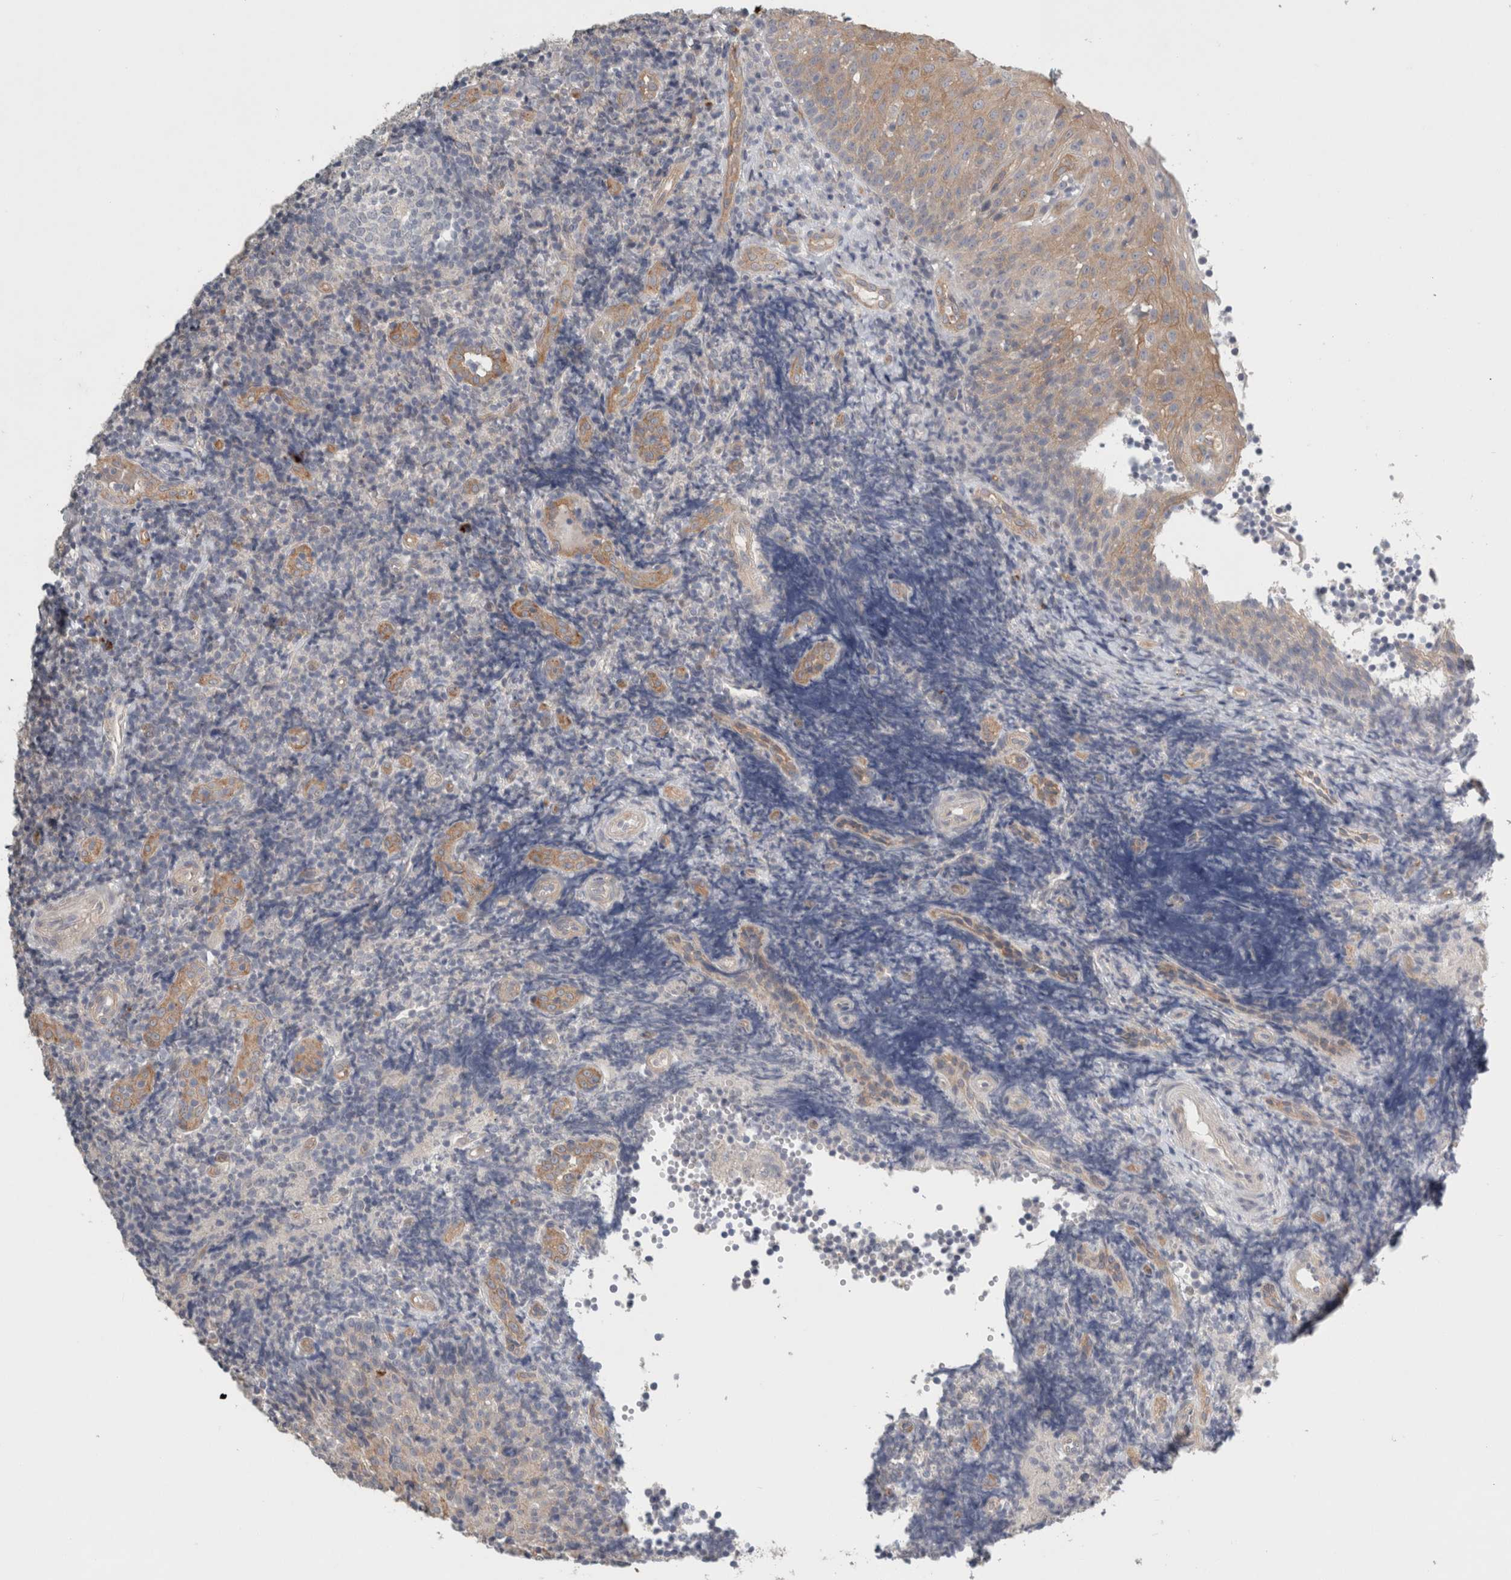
{"staining": {"intensity": "negative", "quantity": "none", "location": "none"}, "tissue": "tonsil", "cell_type": "Germinal center cells", "image_type": "normal", "snomed": [{"axis": "morphology", "description": "Normal tissue, NOS"}, {"axis": "topography", "description": "Tonsil"}], "caption": "This is a image of IHC staining of normal tonsil, which shows no positivity in germinal center cells.", "gene": "RASAL2", "patient": {"sex": "female", "age": 40}}